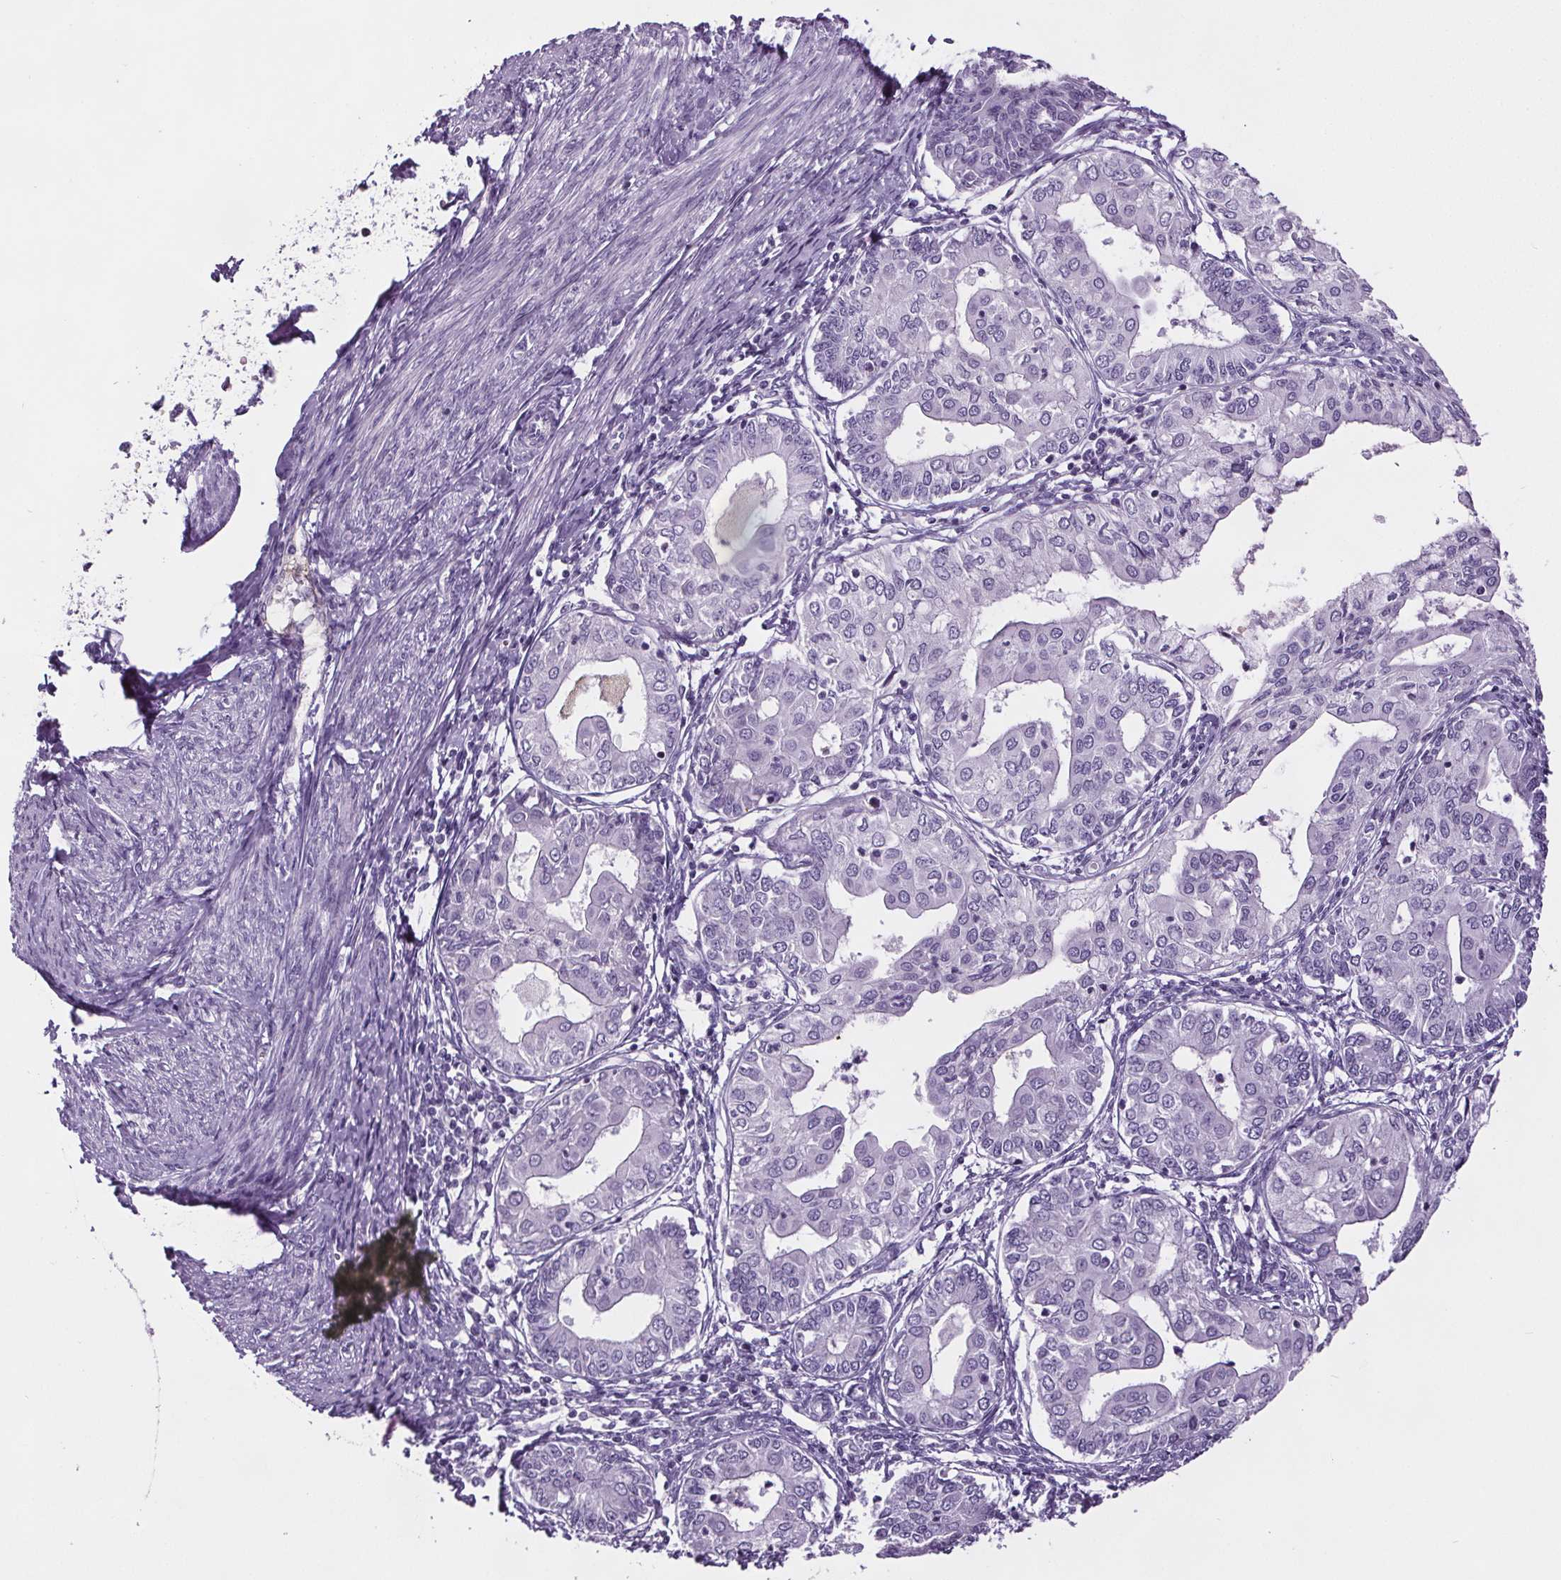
{"staining": {"intensity": "negative", "quantity": "none", "location": "none"}, "tissue": "endometrial cancer", "cell_type": "Tumor cells", "image_type": "cancer", "snomed": [{"axis": "morphology", "description": "Adenocarcinoma, NOS"}, {"axis": "topography", "description": "Endometrium"}], "caption": "An immunohistochemistry photomicrograph of endometrial cancer is shown. There is no staining in tumor cells of endometrial cancer.", "gene": "CD5L", "patient": {"sex": "female", "age": 68}}